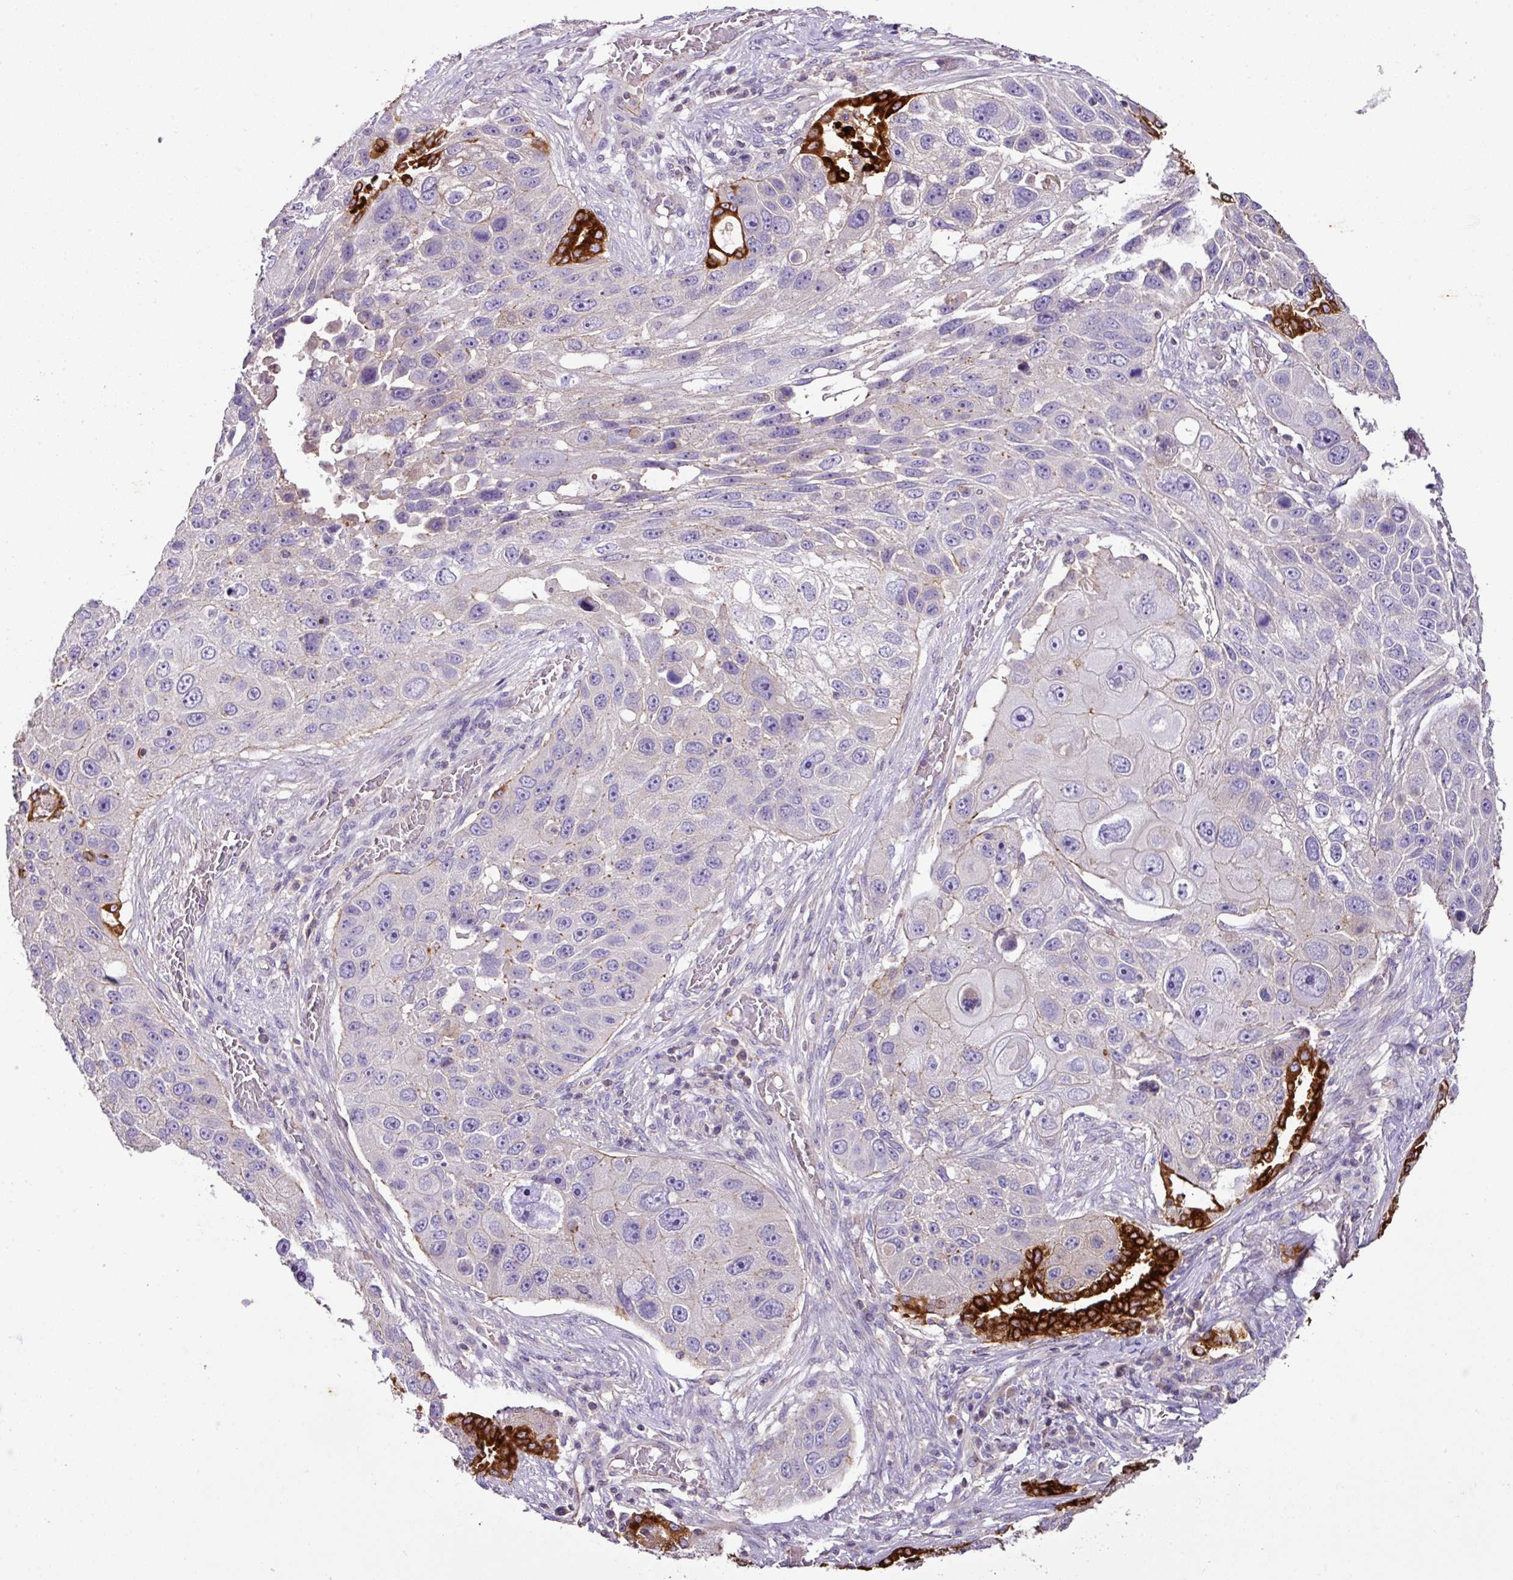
{"staining": {"intensity": "negative", "quantity": "none", "location": "none"}, "tissue": "lung cancer", "cell_type": "Tumor cells", "image_type": "cancer", "snomed": [{"axis": "morphology", "description": "Squamous cell carcinoma, NOS"}, {"axis": "topography", "description": "Lung"}], "caption": "Tumor cells show no significant protein positivity in squamous cell carcinoma (lung). (IHC, brightfield microscopy, high magnification).", "gene": "AGR3", "patient": {"sex": "male", "age": 61}}